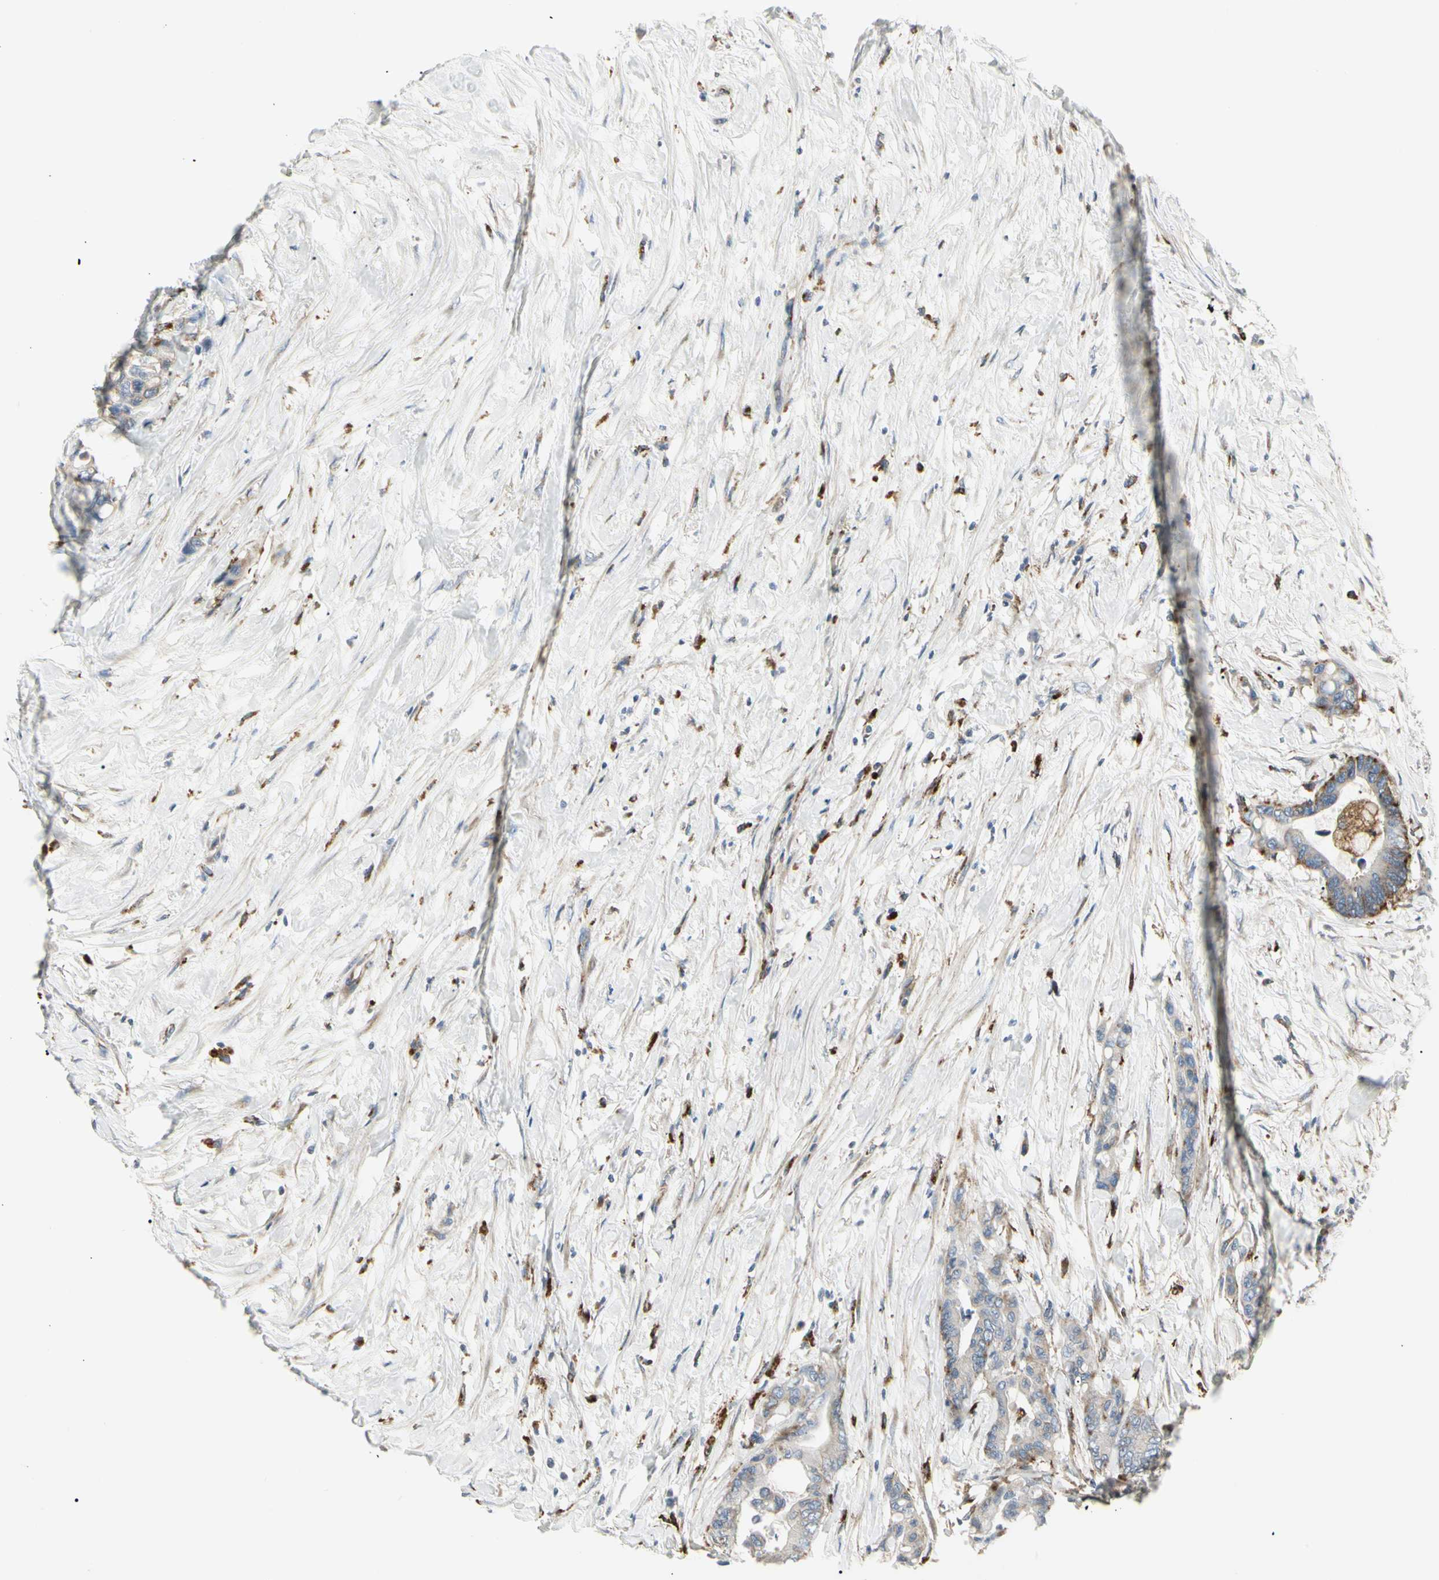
{"staining": {"intensity": "moderate", "quantity": "<25%", "location": "cytoplasmic/membranous"}, "tissue": "colorectal cancer", "cell_type": "Tumor cells", "image_type": "cancer", "snomed": [{"axis": "morphology", "description": "Normal tissue, NOS"}, {"axis": "morphology", "description": "Adenocarcinoma, NOS"}, {"axis": "topography", "description": "Colon"}], "caption": "An image of human adenocarcinoma (colorectal) stained for a protein shows moderate cytoplasmic/membranous brown staining in tumor cells. Using DAB (3,3'-diaminobenzidine) (brown) and hematoxylin (blue) stains, captured at high magnification using brightfield microscopy.", "gene": "ATP6V1B2", "patient": {"sex": "male", "age": 82}}